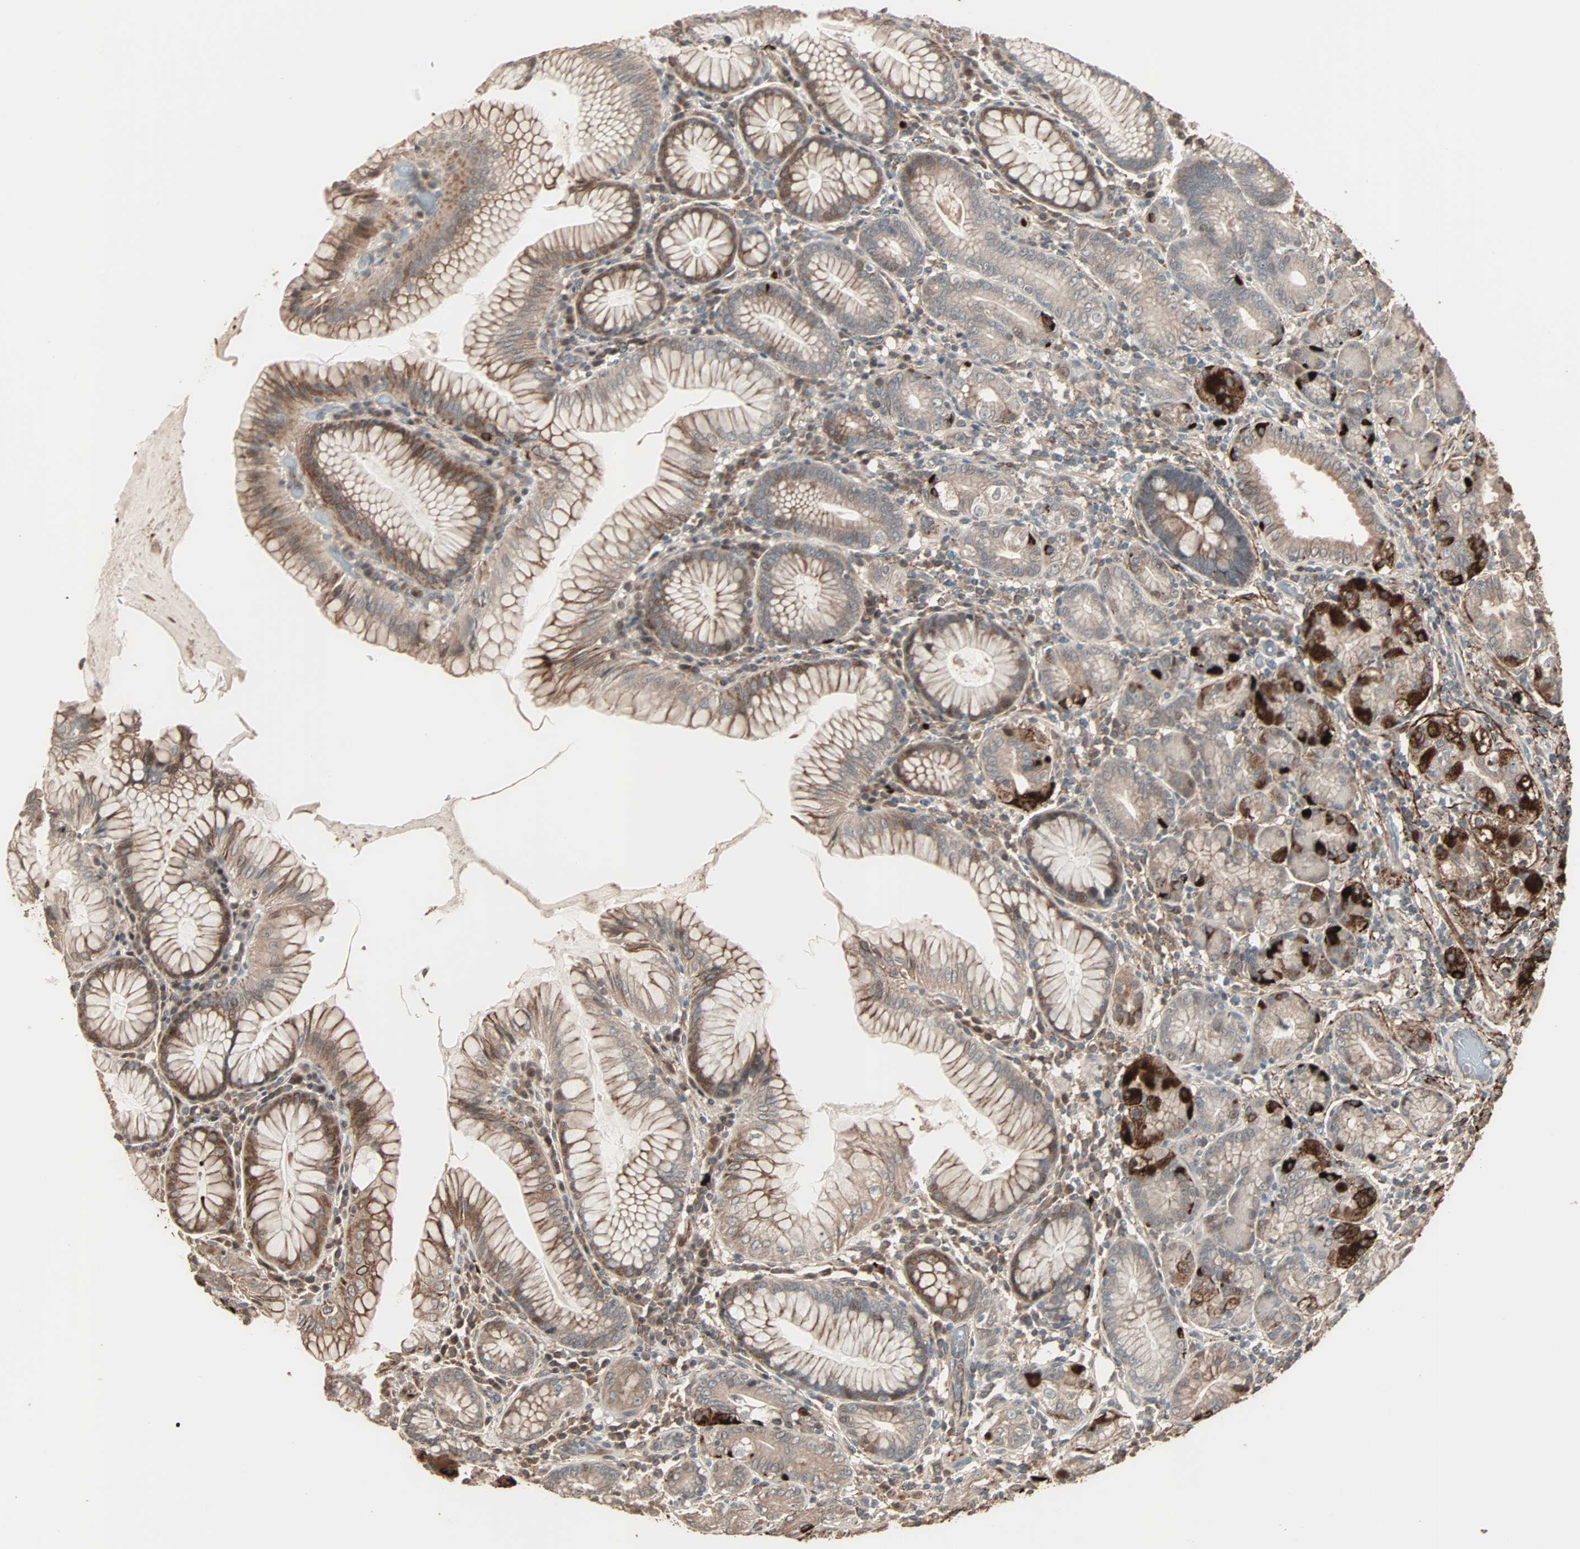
{"staining": {"intensity": "moderate", "quantity": ">75%", "location": "cytoplasmic/membranous"}, "tissue": "stomach", "cell_type": "Glandular cells", "image_type": "normal", "snomed": [{"axis": "morphology", "description": "Normal tissue, NOS"}, {"axis": "topography", "description": "Stomach, lower"}], "caption": "Immunohistochemical staining of normal human stomach reveals moderate cytoplasmic/membranous protein staining in approximately >75% of glandular cells. (brown staining indicates protein expression, while blue staining denotes nuclei).", "gene": "CALCRL", "patient": {"sex": "female", "age": 76}}